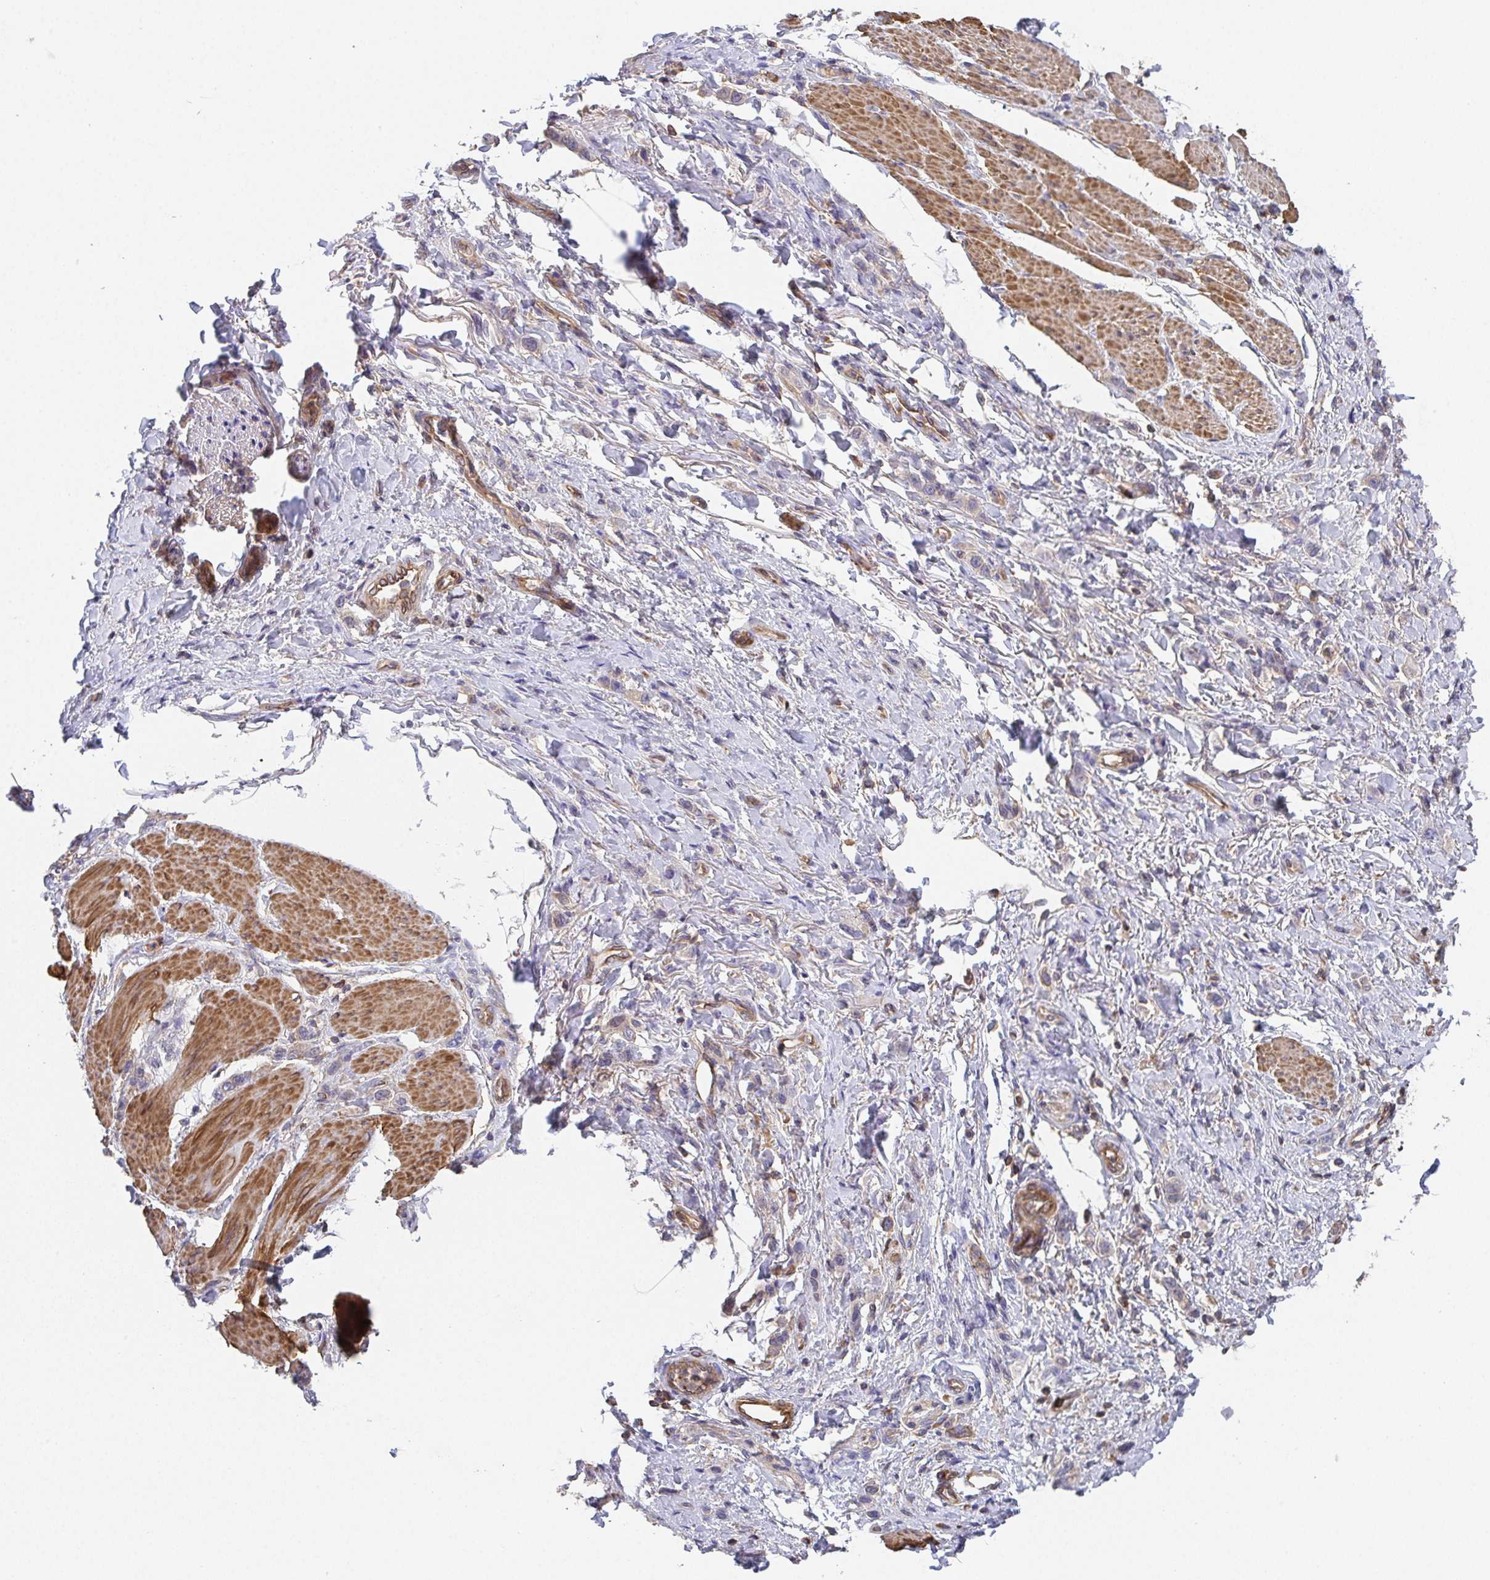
{"staining": {"intensity": "weak", "quantity": "<25%", "location": "cytoplasmic/membranous"}, "tissue": "stomach cancer", "cell_type": "Tumor cells", "image_type": "cancer", "snomed": [{"axis": "morphology", "description": "Adenocarcinoma, NOS"}, {"axis": "topography", "description": "Stomach"}], "caption": "The photomicrograph demonstrates no staining of tumor cells in adenocarcinoma (stomach).", "gene": "TMEM229A", "patient": {"sex": "female", "age": 65}}